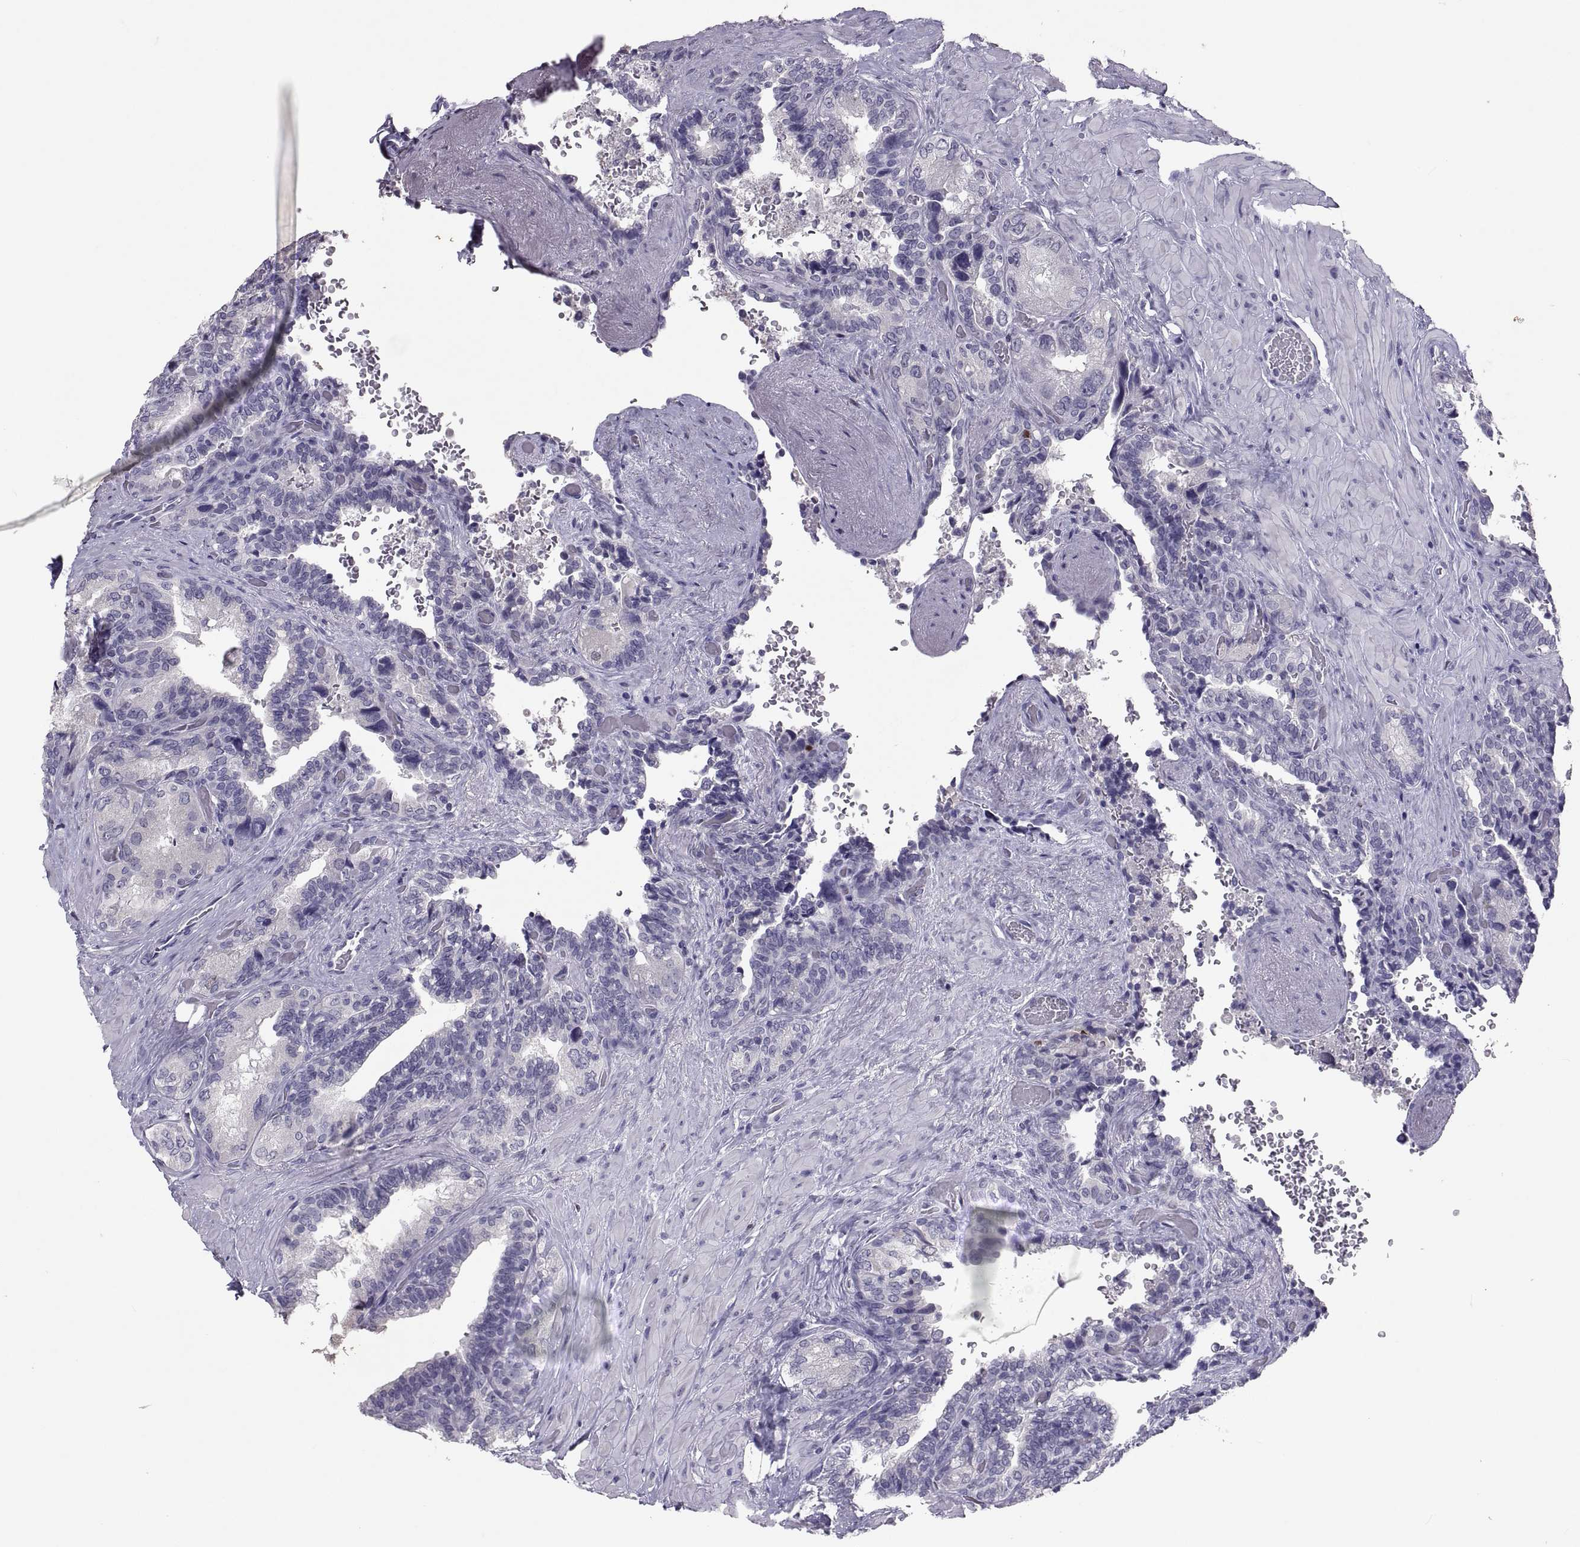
{"staining": {"intensity": "negative", "quantity": "none", "location": "none"}, "tissue": "seminal vesicle", "cell_type": "Glandular cells", "image_type": "normal", "snomed": [{"axis": "morphology", "description": "Normal tissue, NOS"}, {"axis": "topography", "description": "Seminal veicle"}], "caption": "Immunohistochemistry (IHC) of unremarkable seminal vesicle shows no staining in glandular cells. (DAB (3,3'-diaminobenzidine) immunohistochemistry (IHC) with hematoxylin counter stain).", "gene": "SOX21", "patient": {"sex": "male", "age": 69}}